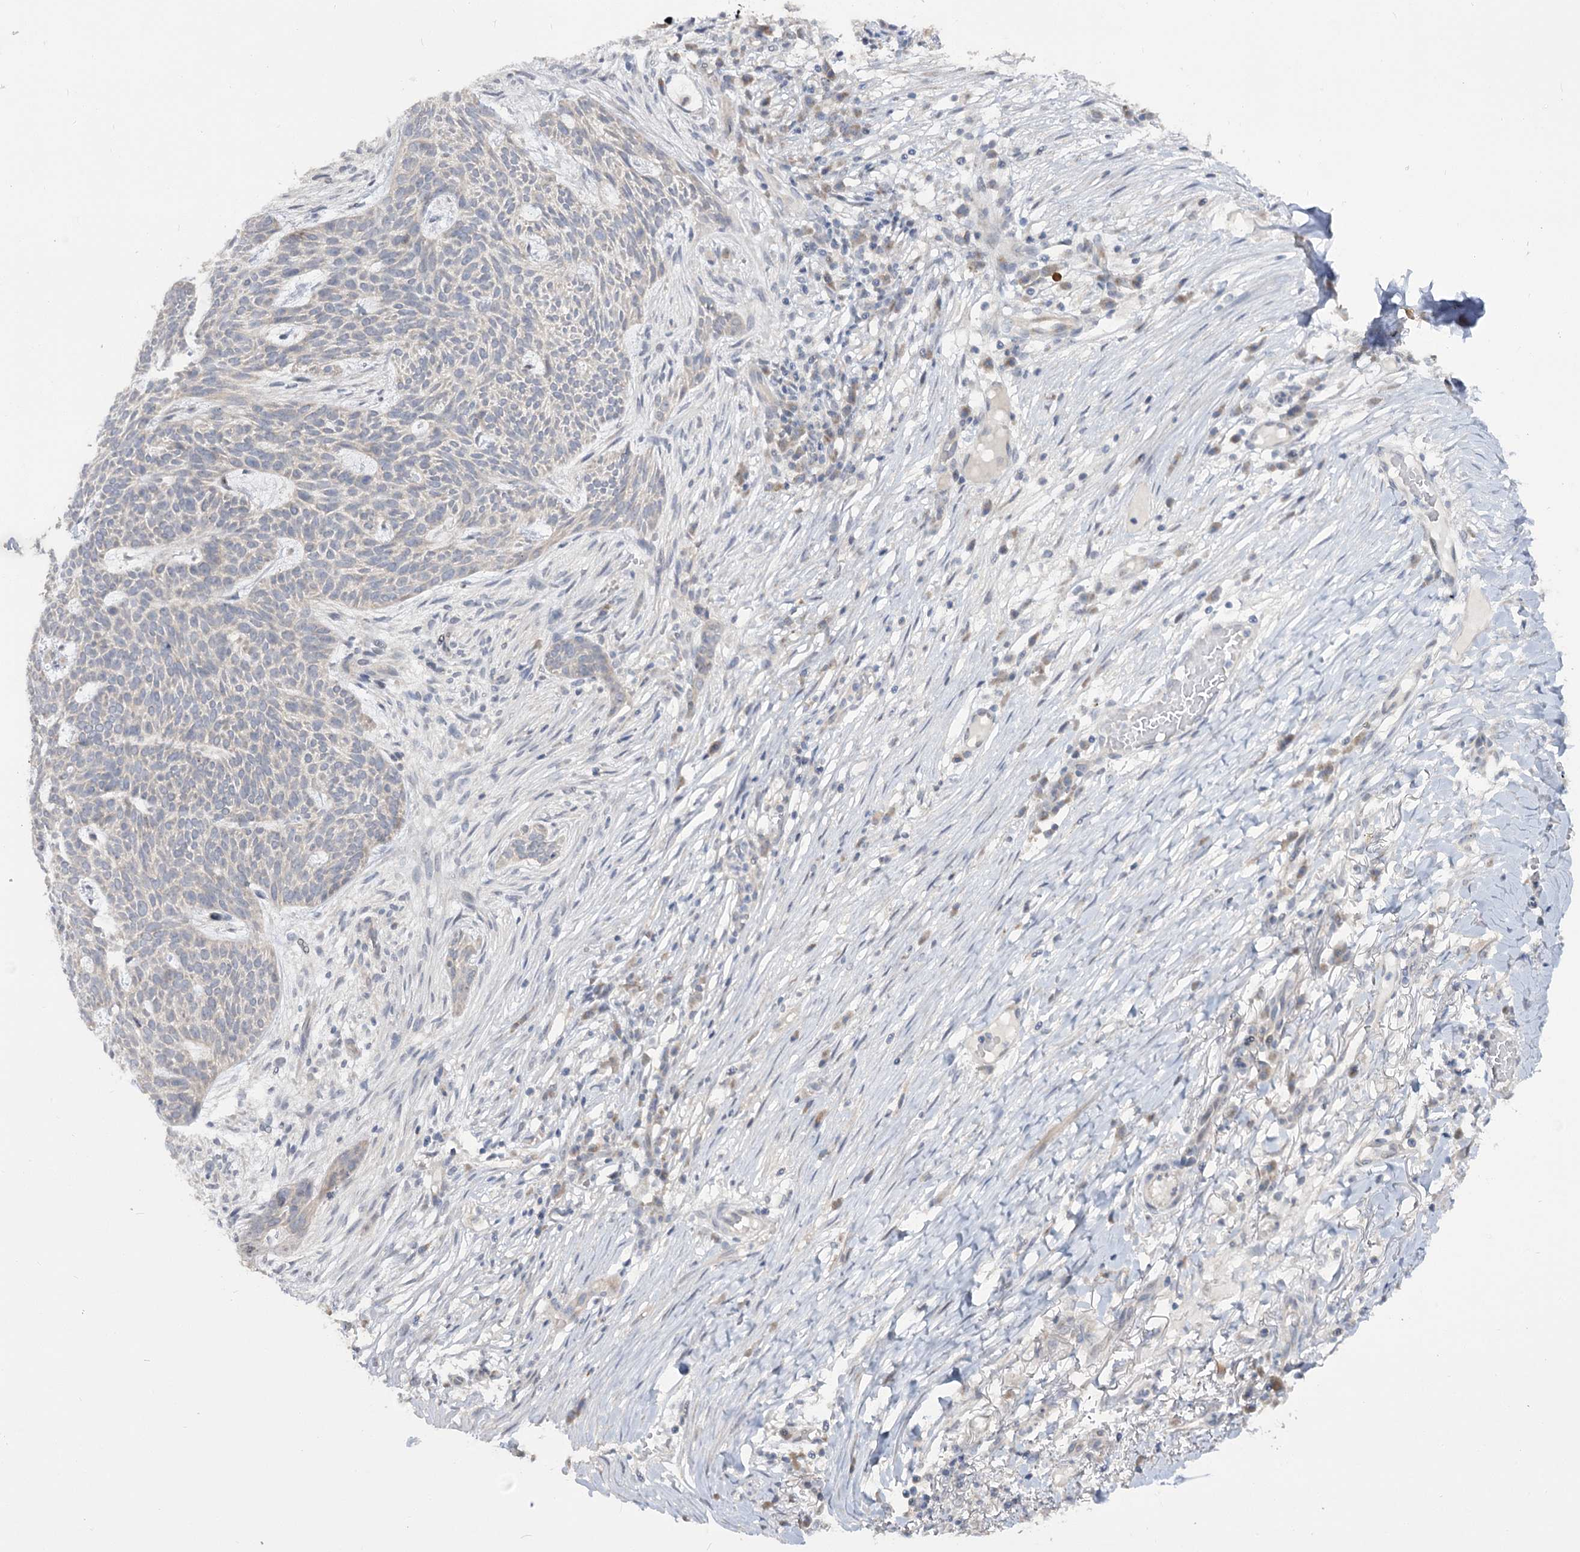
{"staining": {"intensity": "negative", "quantity": "none", "location": "none"}, "tissue": "skin cancer", "cell_type": "Tumor cells", "image_type": "cancer", "snomed": [{"axis": "morphology", "description": "Normal tissue, NOS"}, {"axis": "morphology", "description": "Basal cell carcinoma"}, {"axis": "topography", "description": "Skin"}], "caption": "Micrograph shows no protein positivity in tumor cells of skin cancer tissue.", "gene": "PHYHIPL", "patient": {"sex": "male", "age": 64}}